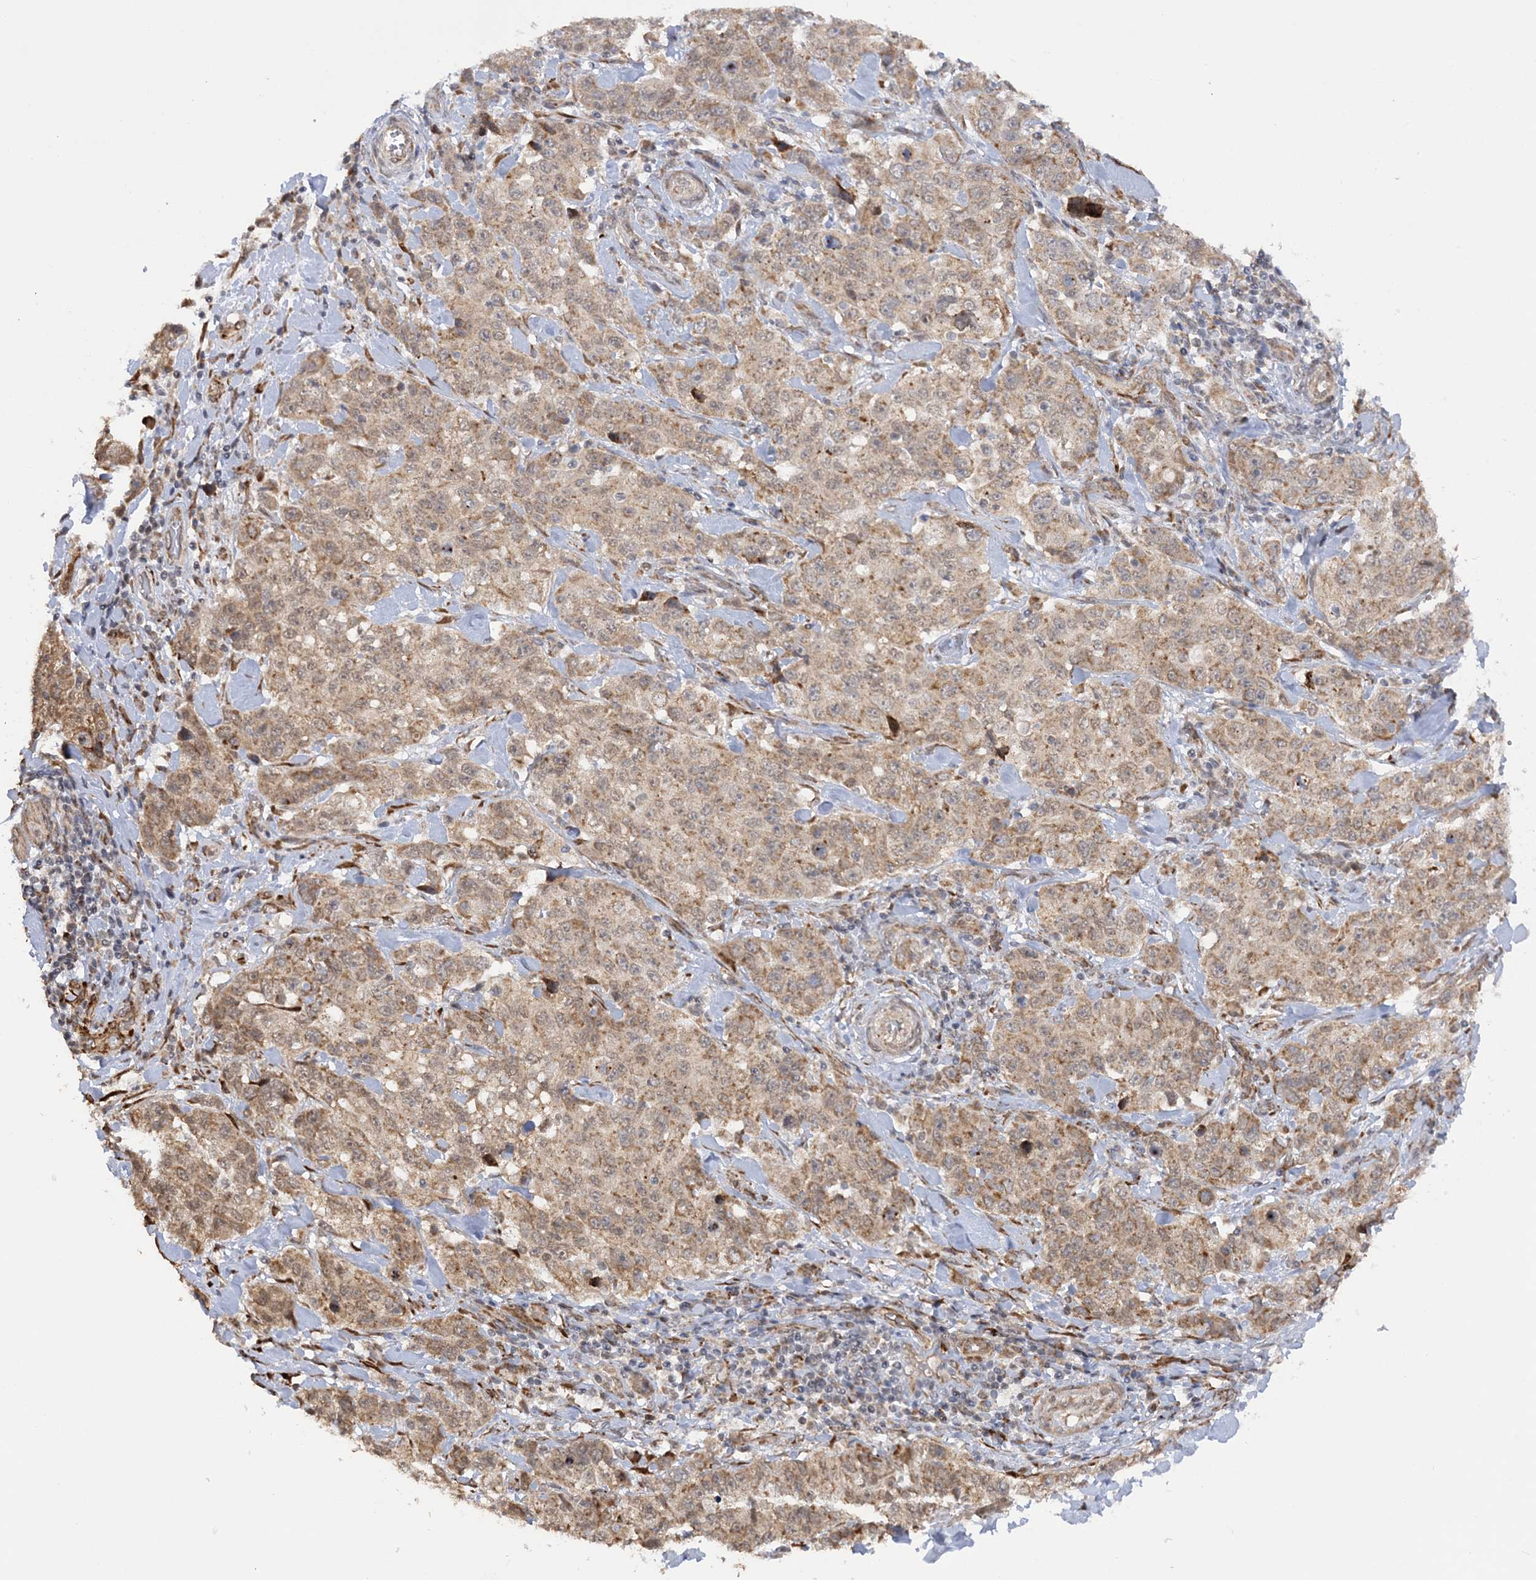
{"staining": {"intensity": "moderate", "quantity": ">75%", "location": "cytoplasmic/membranous"}, "tissue": "stomach cancer", "cell_type": "Tumor cells", "image_type": "cancer", "snomed": [{"axis": "morphology", "description": "Adenocarcinoma, NOS"}, {"axis": "topography", "description": "Stomach"}], "caption": "Immunohistochemical staining of stomach cancer displays medium levels of moderate cytoplasmic/membranous protein expression in about >75% of tumor cells.", "gene": "MRPL47", "patient": {"sex": "male", "age": 48}}